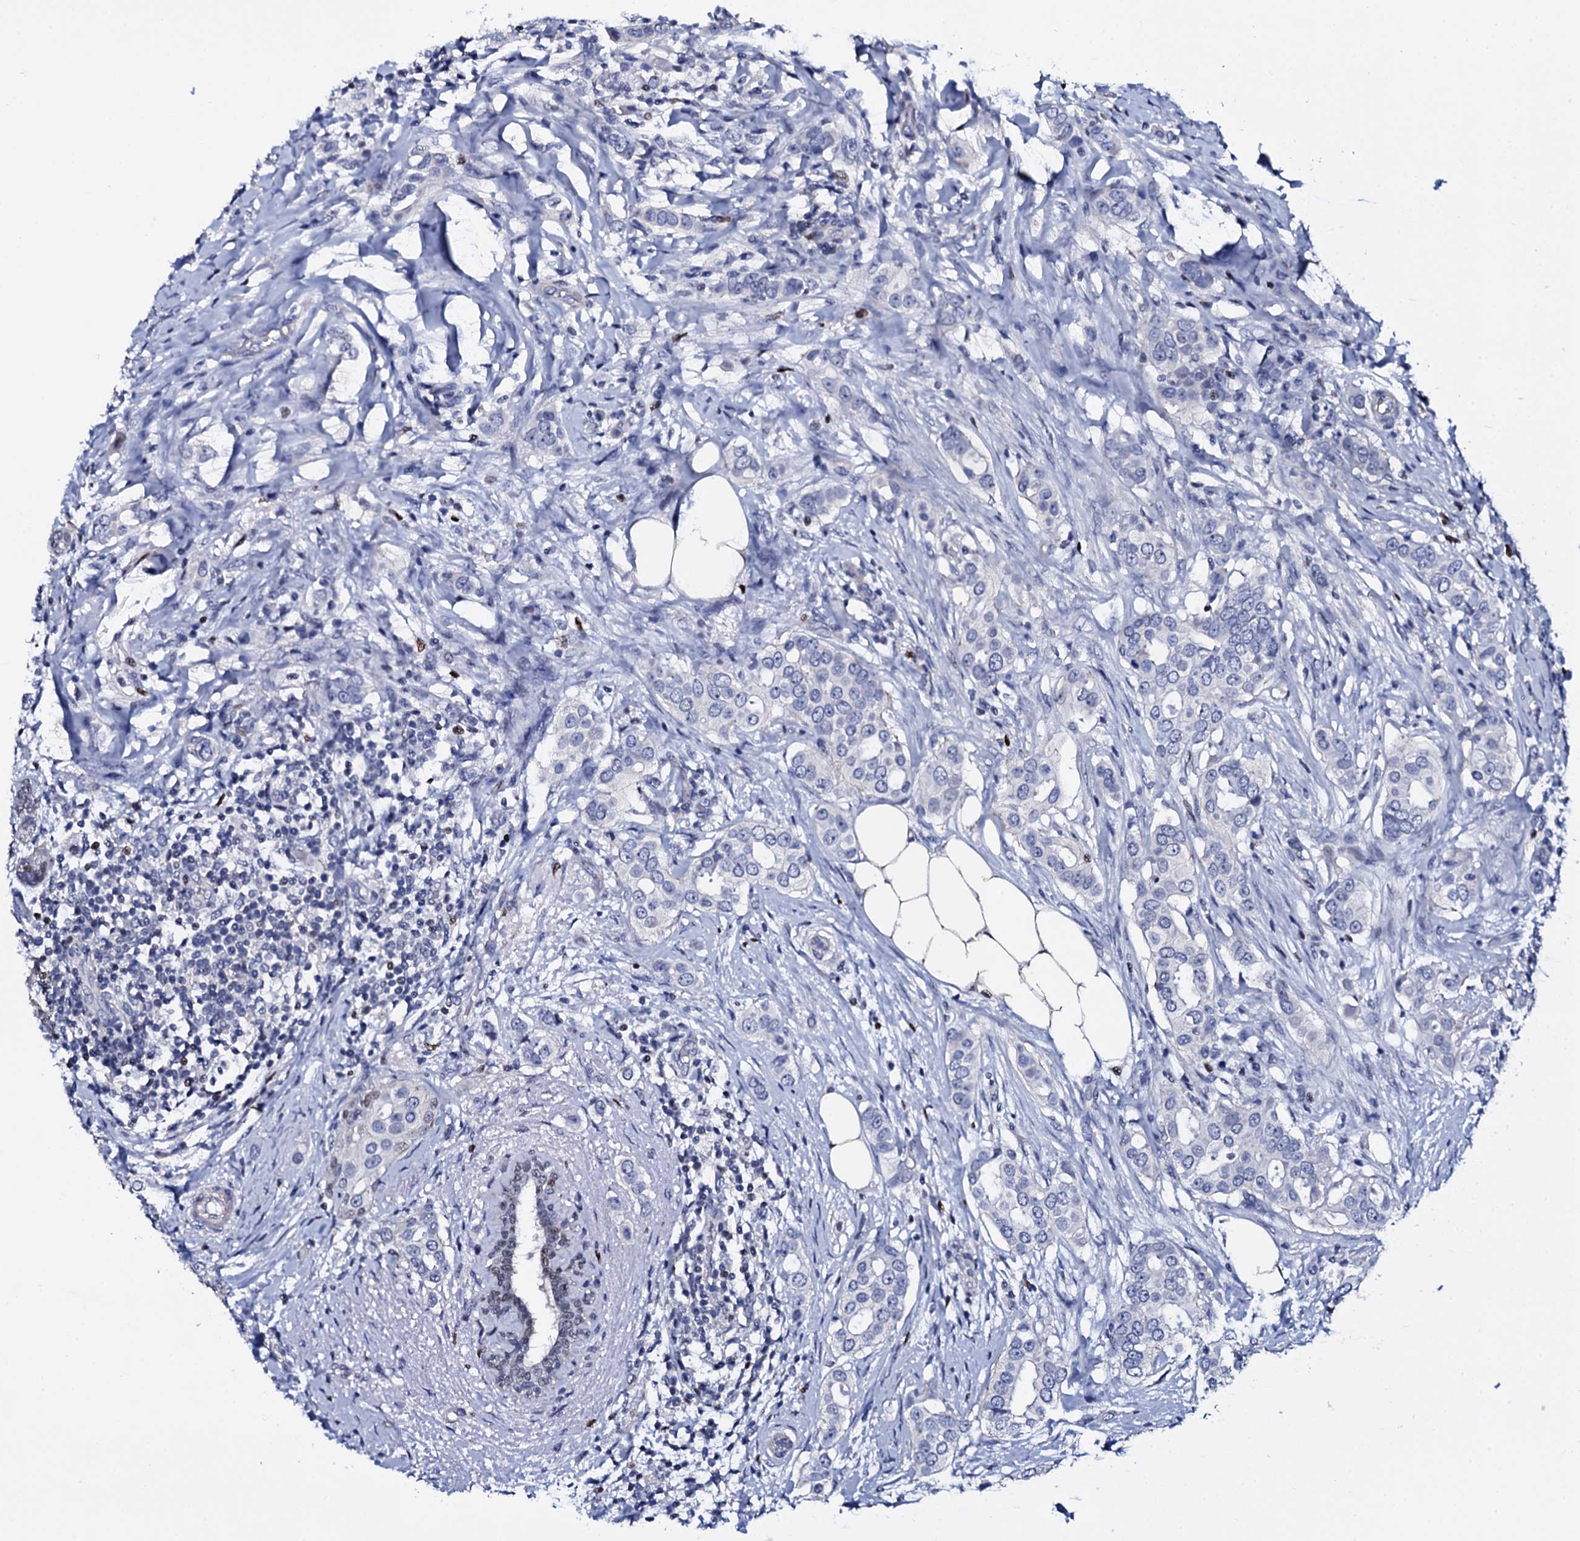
{"staining": {"intensity": "negative", "quantity": "none", "location": "none"}, "tissue": "breast cancer", "cell_type": "Tumor cells", "image_type": "cancer", "snomed": [{"axis": "morphology", "description": "Lobular carcinoma"}, {"axis": "topography", "description": "Breast"}], "caption": "Protein analysis of breast lobular carcinoma displays no significant expression in tumor cells.", "gene": "NPM2", "patient": {"sex": "female", "age": 51}}